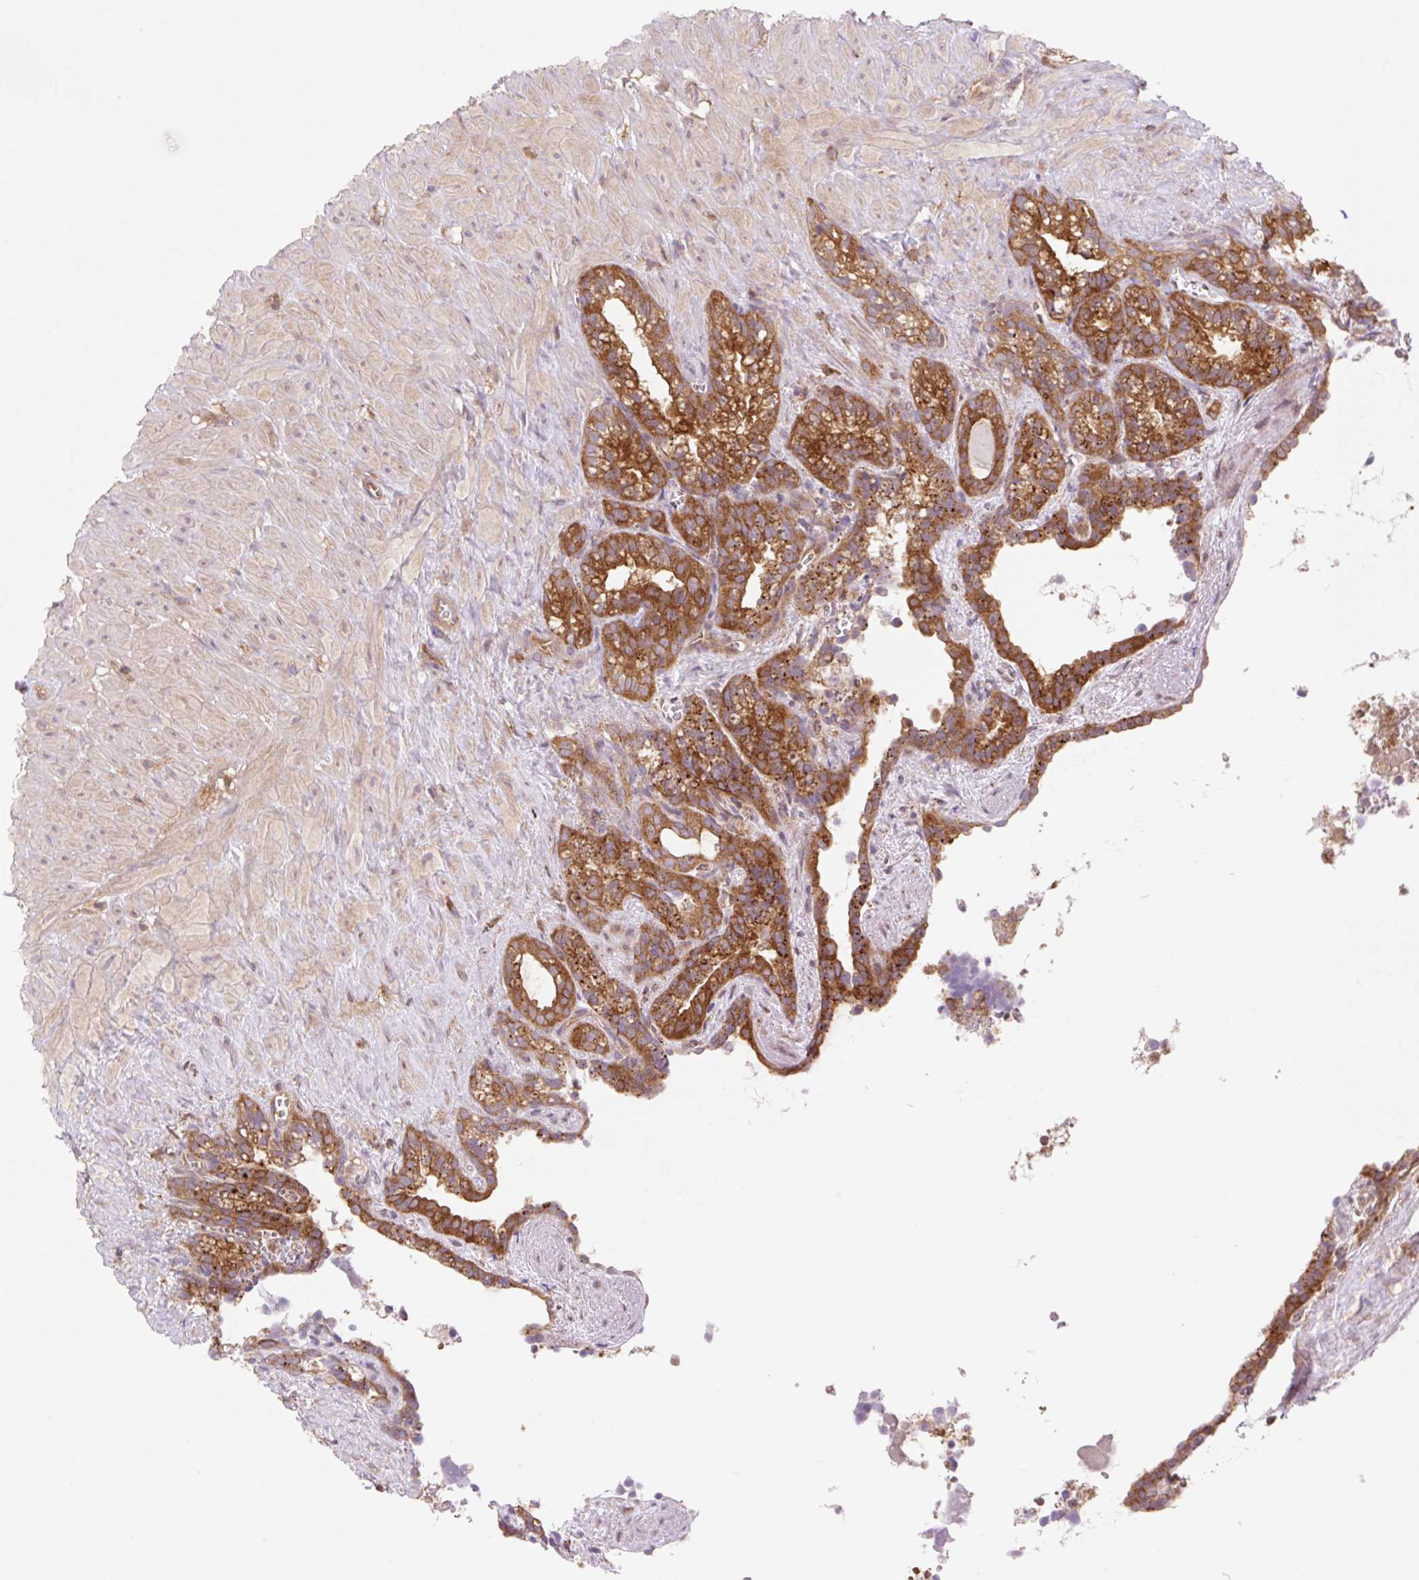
{"staining": {"intensity": "strong", "quantity": ">75%", "location": "cytoplasmic/membranous"}, "tissue": "seminal vesicle", "cell_type": "Glandular cells", "image_type": "normal", "snomed": [{"axis": "morphology", "description": "Normal tissue, NOS"}, {"axis": "topography", "description": "Seminal veicle"}], "caption": "Strong cytoplasmic/membranous positivity for a protein is seen in about >75% of glandular cells of benign seminal vesicle using IHC.", "gene": "VPS4A", "patient": {"sex": "male", "age": 76}}